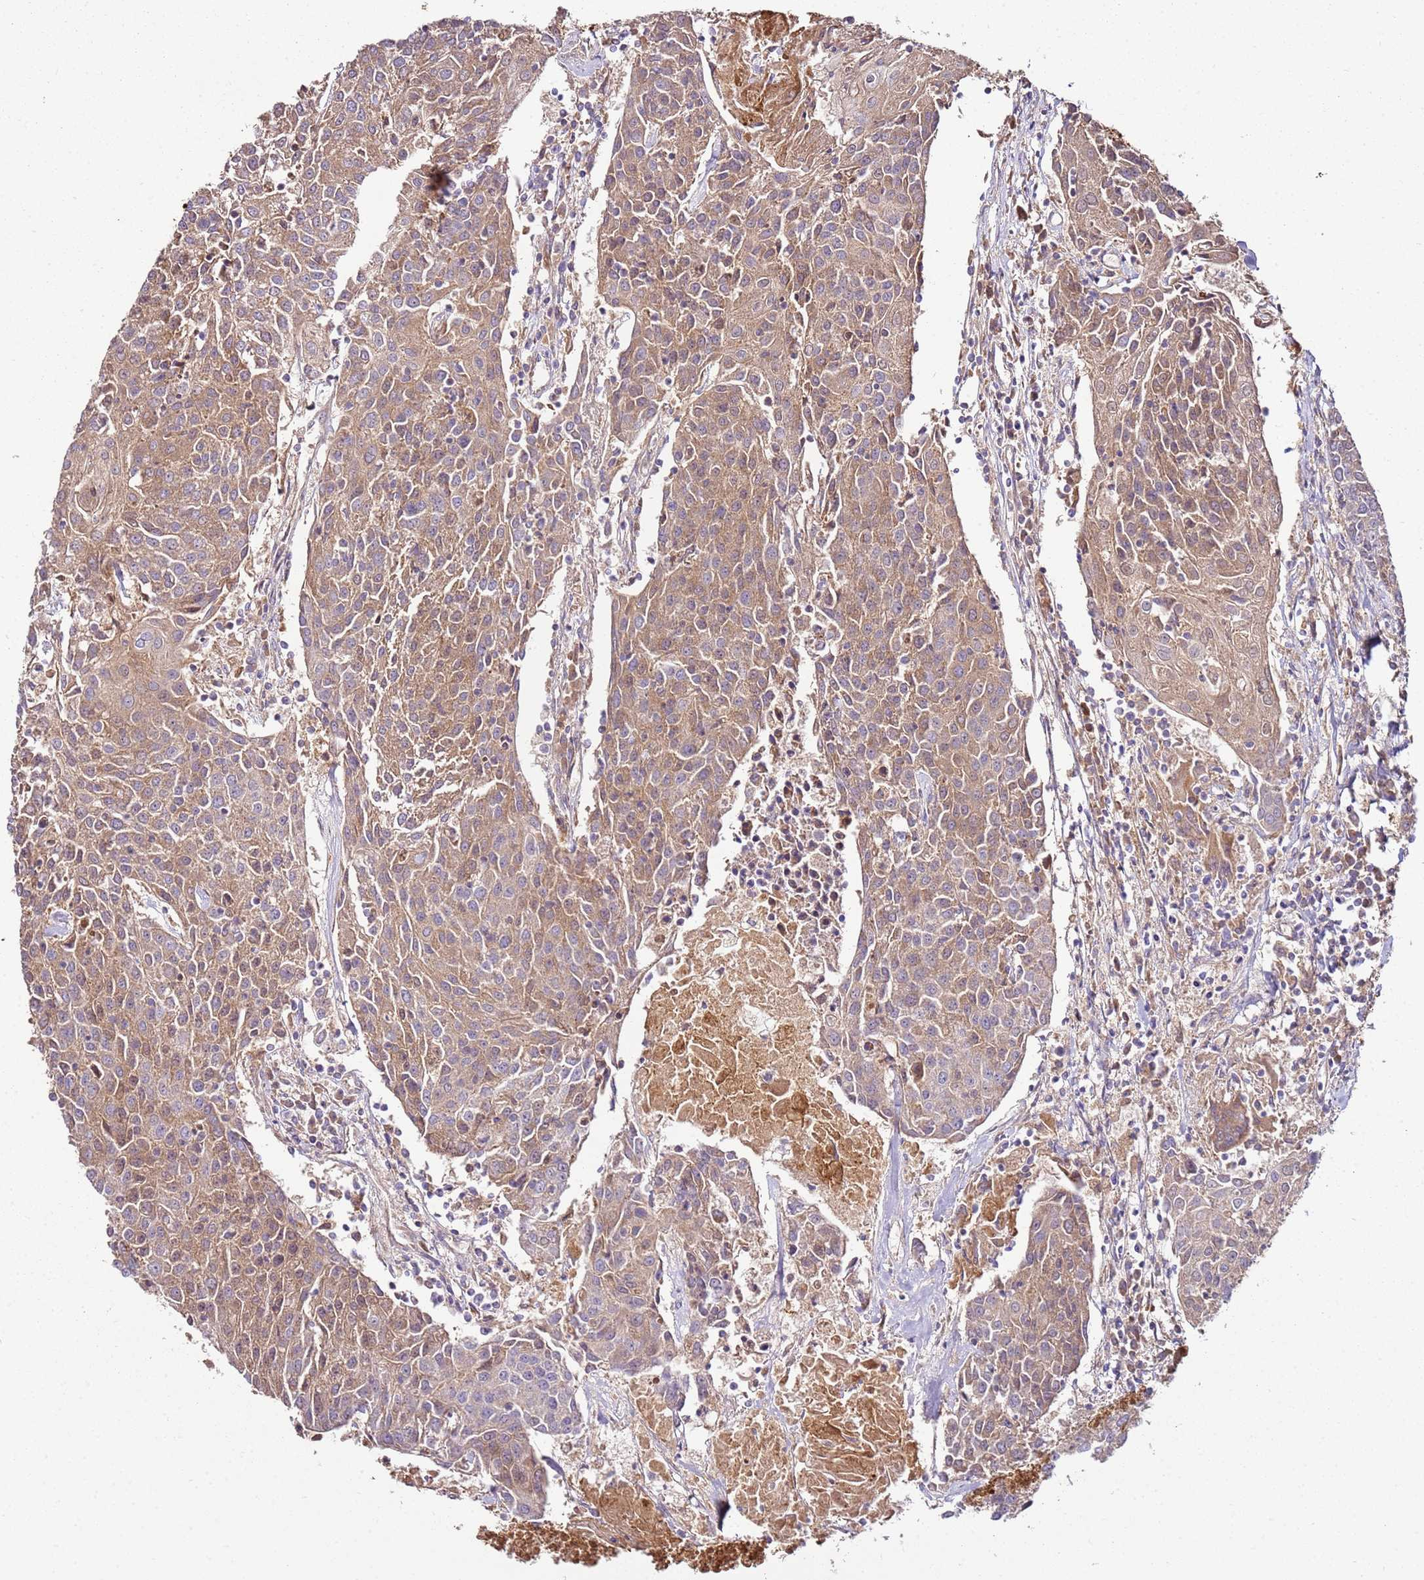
{"staining": {"intensity": "moderate", "quantity": ">75%", "location": "cytoplasmic/membranous"}, "tissue": "urothelial cancer", "cell_type": "Tumor cells", "image_type": "cancer", "snomed": [{"axis": "morphology", "description": "Urothelial carcinoma, High grade"}, {"axis": "topography", "description": "Urinary bladder"}], "caption": "A photomicrograph of human urothelial cancer stained for a protein demonstrates moderate cytoplasmic/membranous brown staining in tumor cells.", "gene": "KRTAP21-3", "patient": {"sex": "female", "age": 85}}